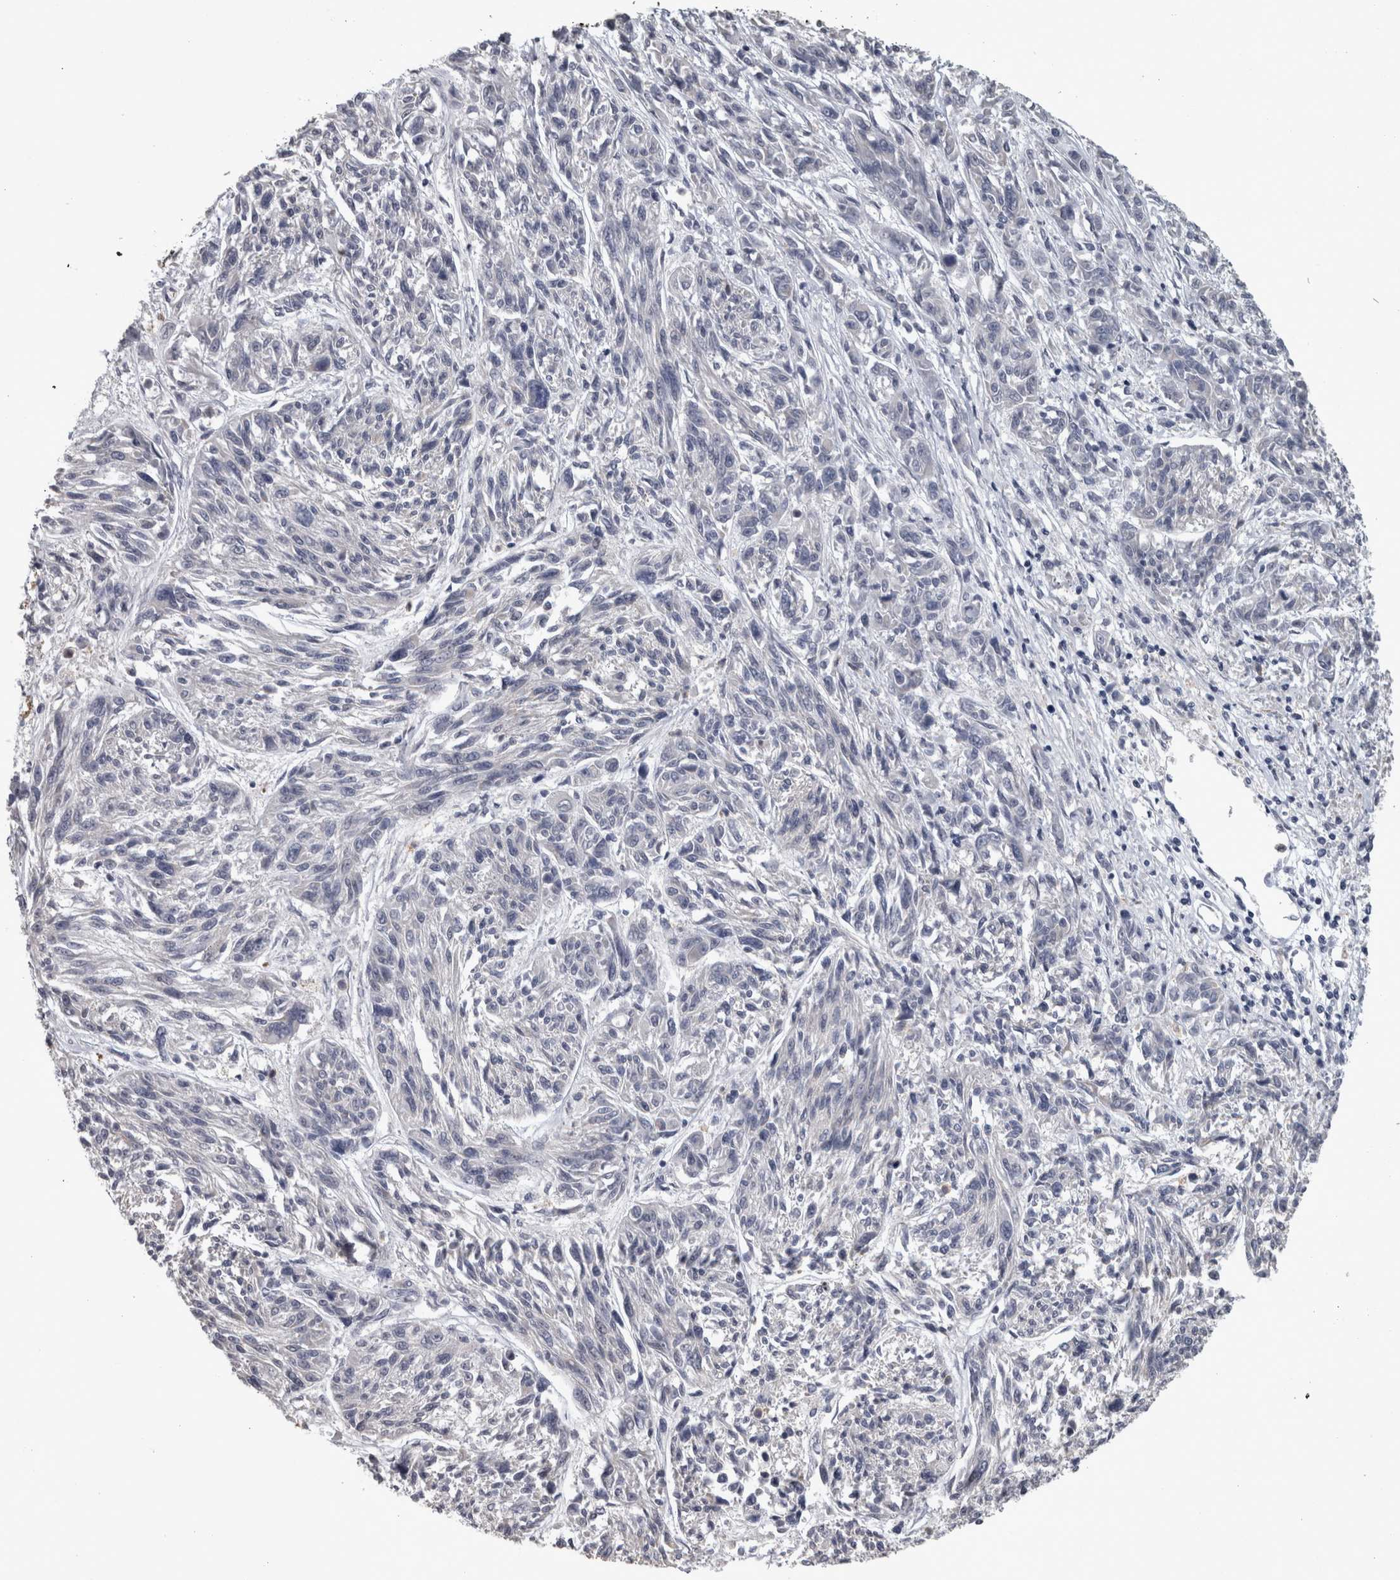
{"staining": {"intensity": "negative", "quantity": "none", "location": "none"}, "tissue": "melanoma", "cell_type": "Tumor cells", "image_type": "cancer", "snomed": [{"axis": "morphology", "description": "Malignant melanoma, NOS"}, {"axis": "topography", "description": "Skin"}], "caption": "An IHC micrograph of malignant melanoma is shown. There is no staining in tumor cells of malignant melanoma.", "gene": "DBT", "patient": {"sex": "male", "age": 53}}